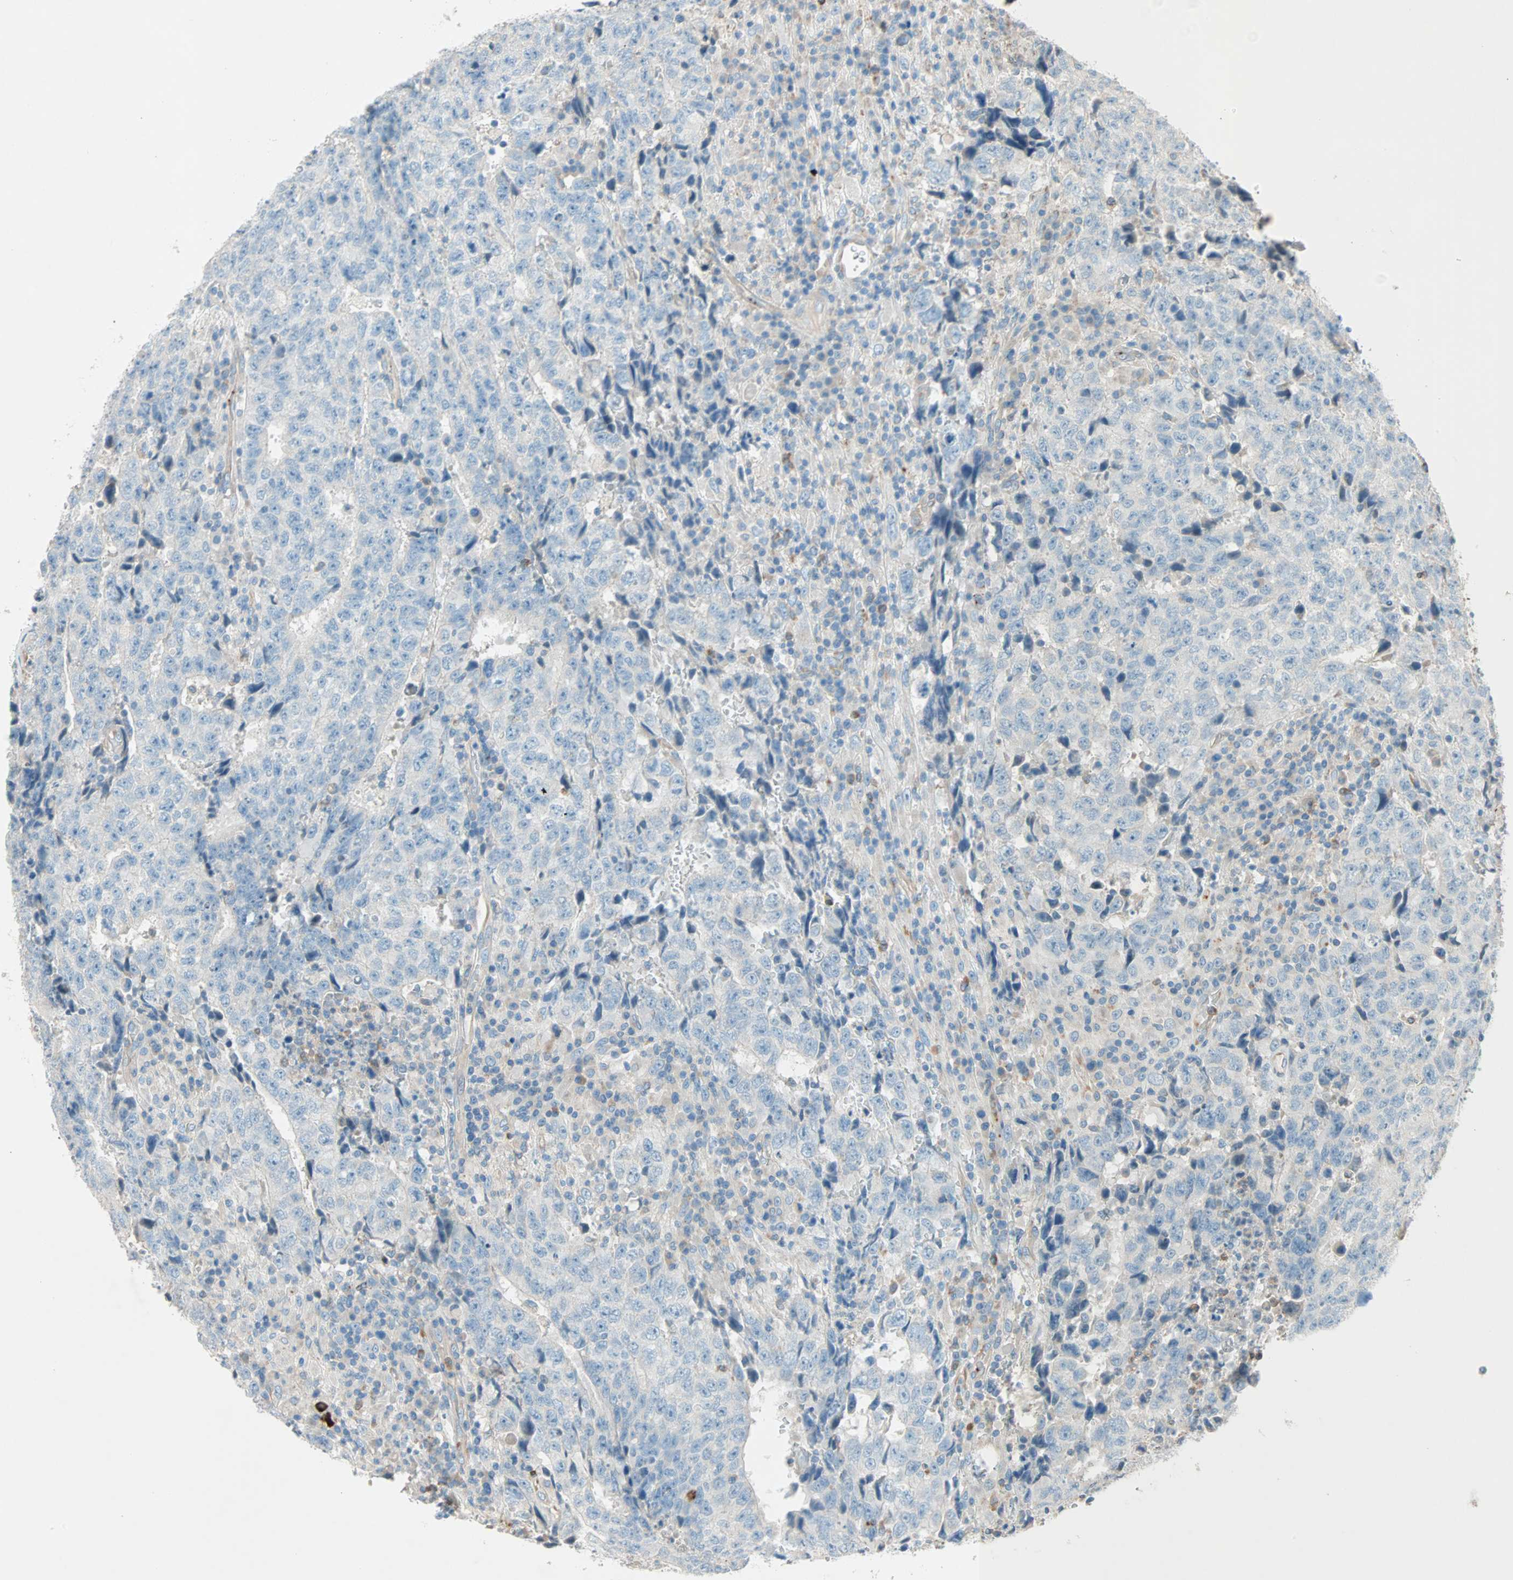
{"staining": {"intensity": "weak", "quantity": ">75%", "location": "cytoplasmic/membranous"}, "tissue": "testis cancer", "cell_type": "Tumor cells", "image_type": "cancer", "snomed": [{"axis": "morphology", "description": "Necrosis, NOS"}, {"axis": "morphology", "description": "Carcinoma, Embryonal, NOS"}, {"axis": "topography", "description": "Testis"}], "caption": "Testis cancer stained with a brown dye reveals weak cytoplasmic/membranous positive positivity in about >75% of tumor cells.", "gene": "LY6G6F", "patient": {"sex": "male", "age": 19}}